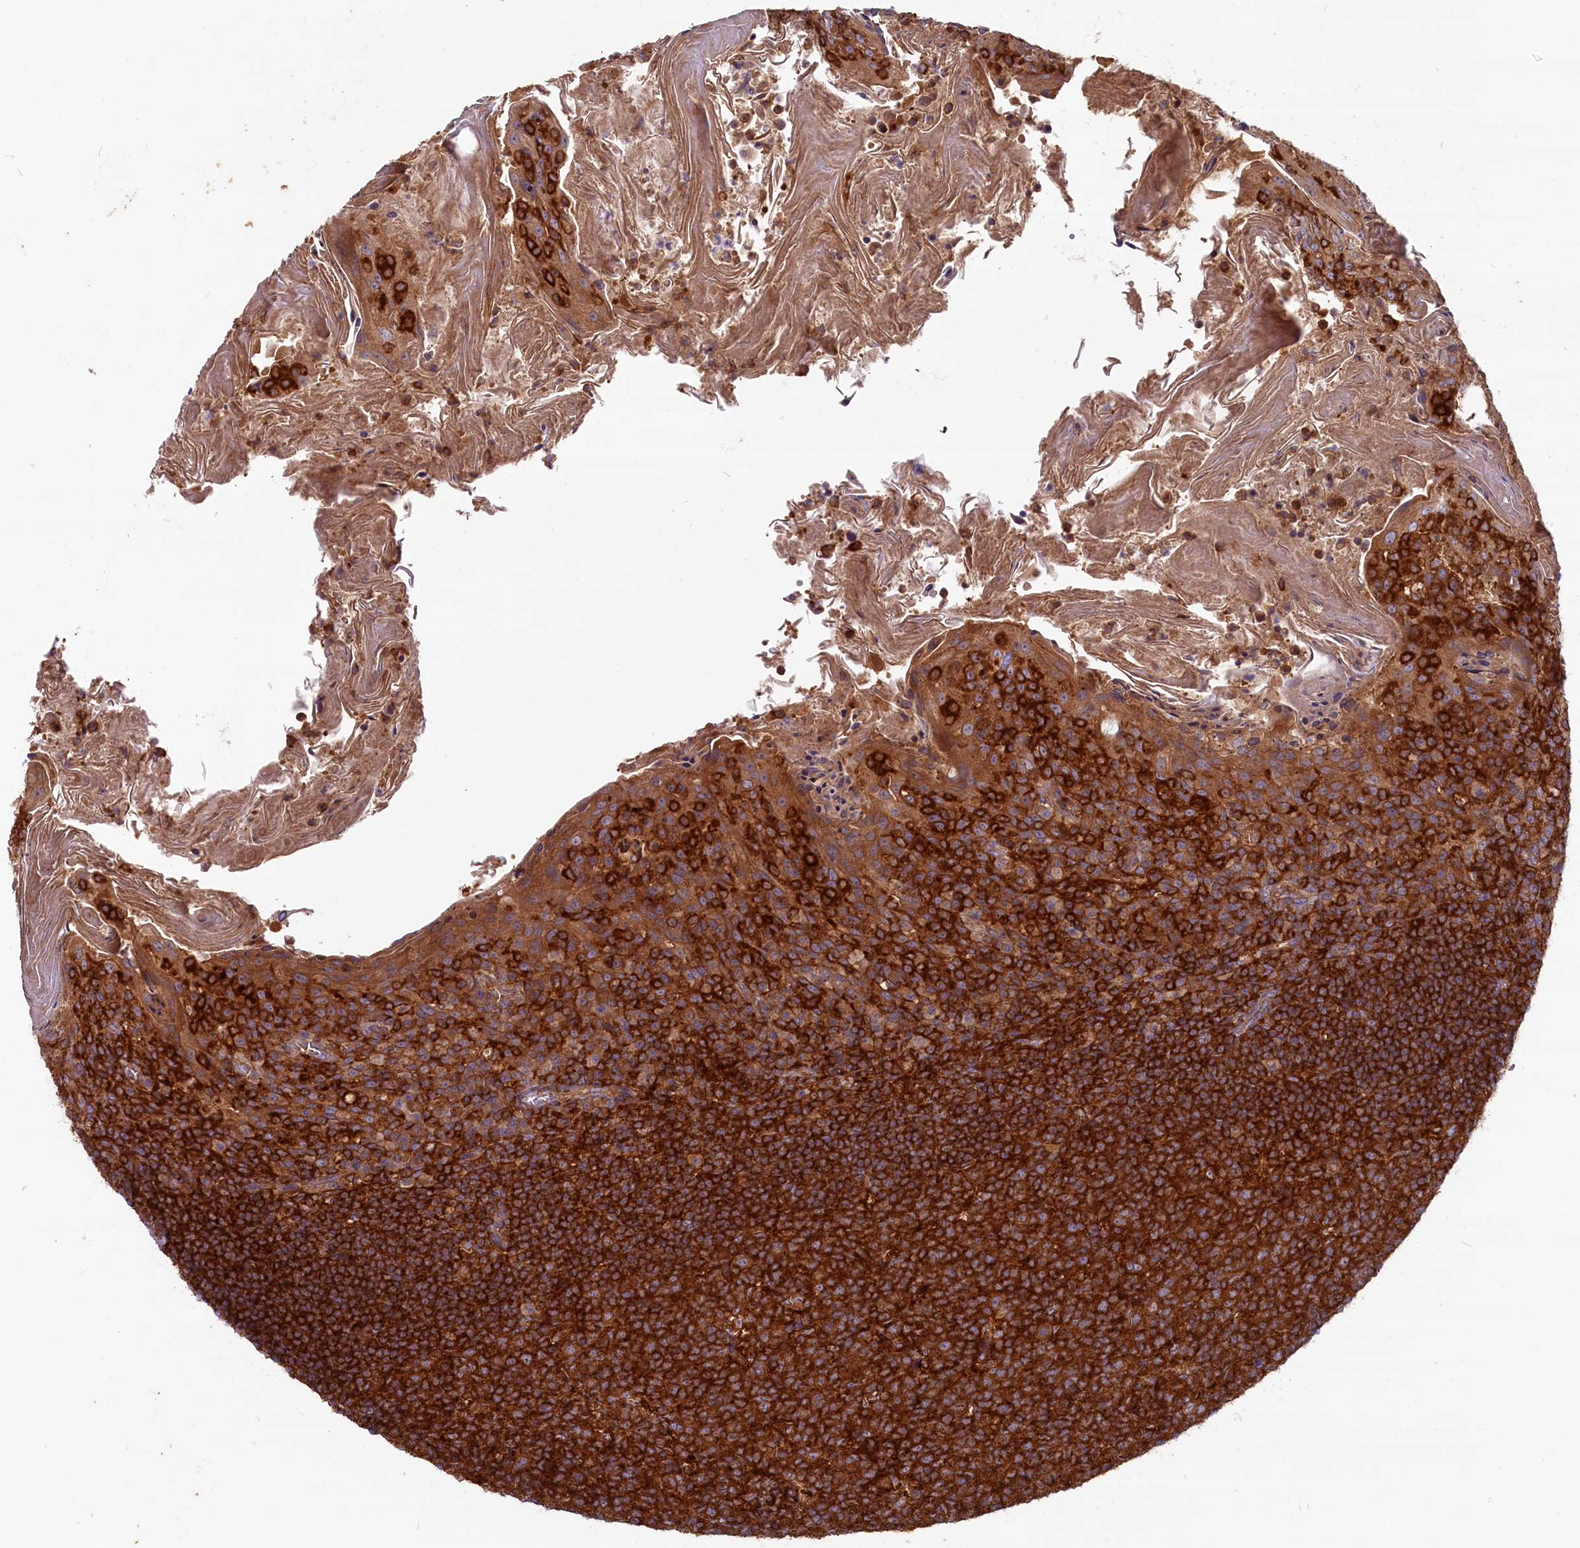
{"staining": {"intensity": "strong", "quantity": ">75%", "location": "cytoplasmic/membranous"}, "tissue": "tonsil", "cell_type": "Germinal center cells", "image_type": "normal", "snomed": [{"axis": "morphology", "description": "Normal tissue, NOS"}, {"axis": "topography", "description": "Tonsil"}], "caption": "This image shows immunohistochemistry (IHC) staining of benign human tonsil, with high strong cytoplasmic/membranous expression in about >75% of germinal center cells.", "gene": "MYO9B", "patient": {"sex": "female", "age": 10}}